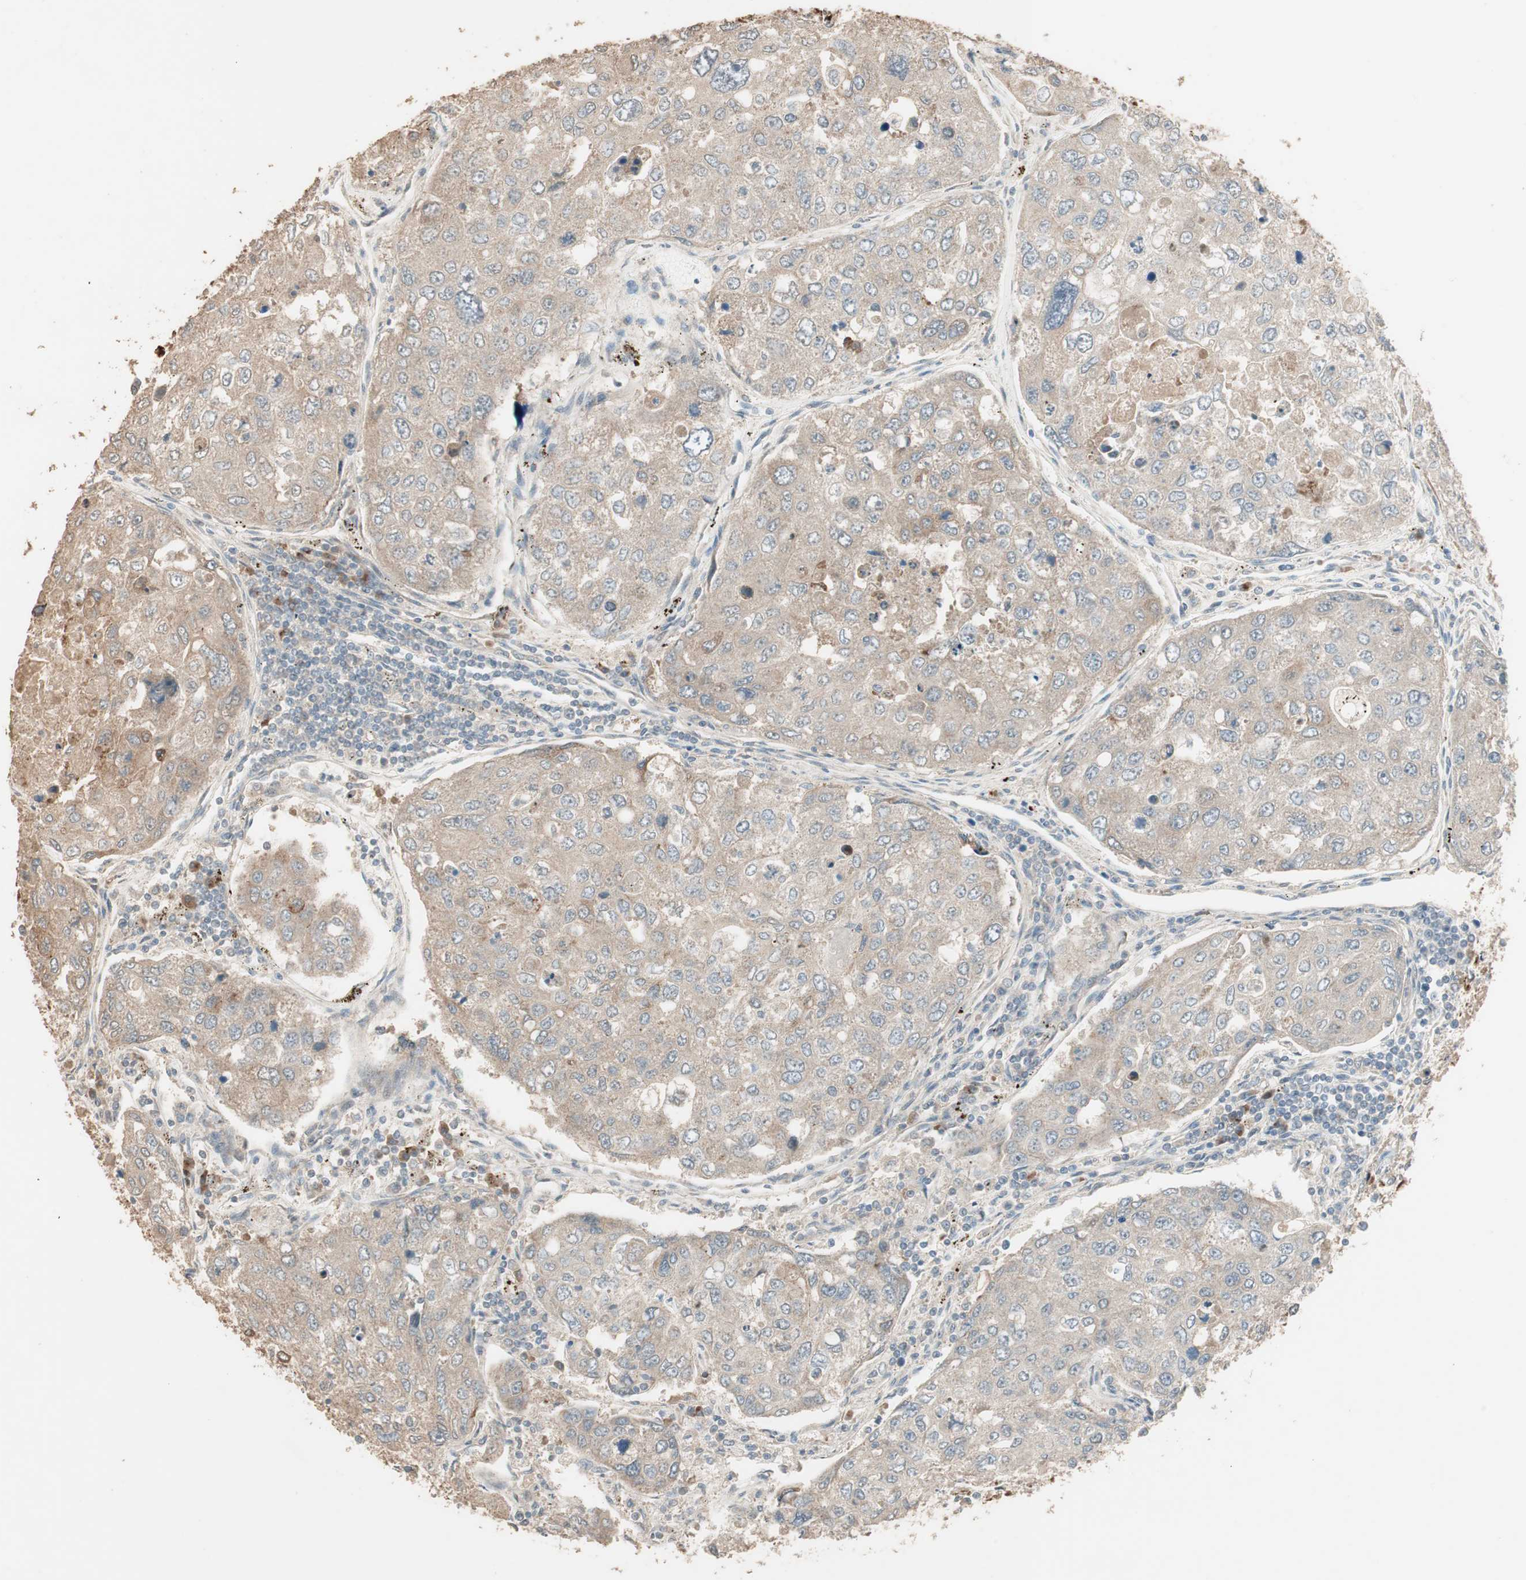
{"staining": {"intensity": "weak", "quantity": ">75%", "location": "cytoplasmic/membranous"}, "tissue": "urothelial cancer", "cell_type": "Tumor cells", "image_type": "cancer", "snomed": [{"axis": "morphology", "description": "Urothelial carcinoma, High grade"}, {"axis": "topography", "description": "Lymph node"}, {"axis": "topography", "description": "Urinary bladder"}], "caption": "High-magnification brightfield microscopy of urothelial carcinoma (high-grade) stained with DAB (brown) and counterstained with hematoxylin (blue). tumor cells exhibit weak cytoplasmic/membranous staining is appreciated in approximately>75% of cells.", "gene": "RARRES1", "patient": {"sex": "male", "age": 51}}